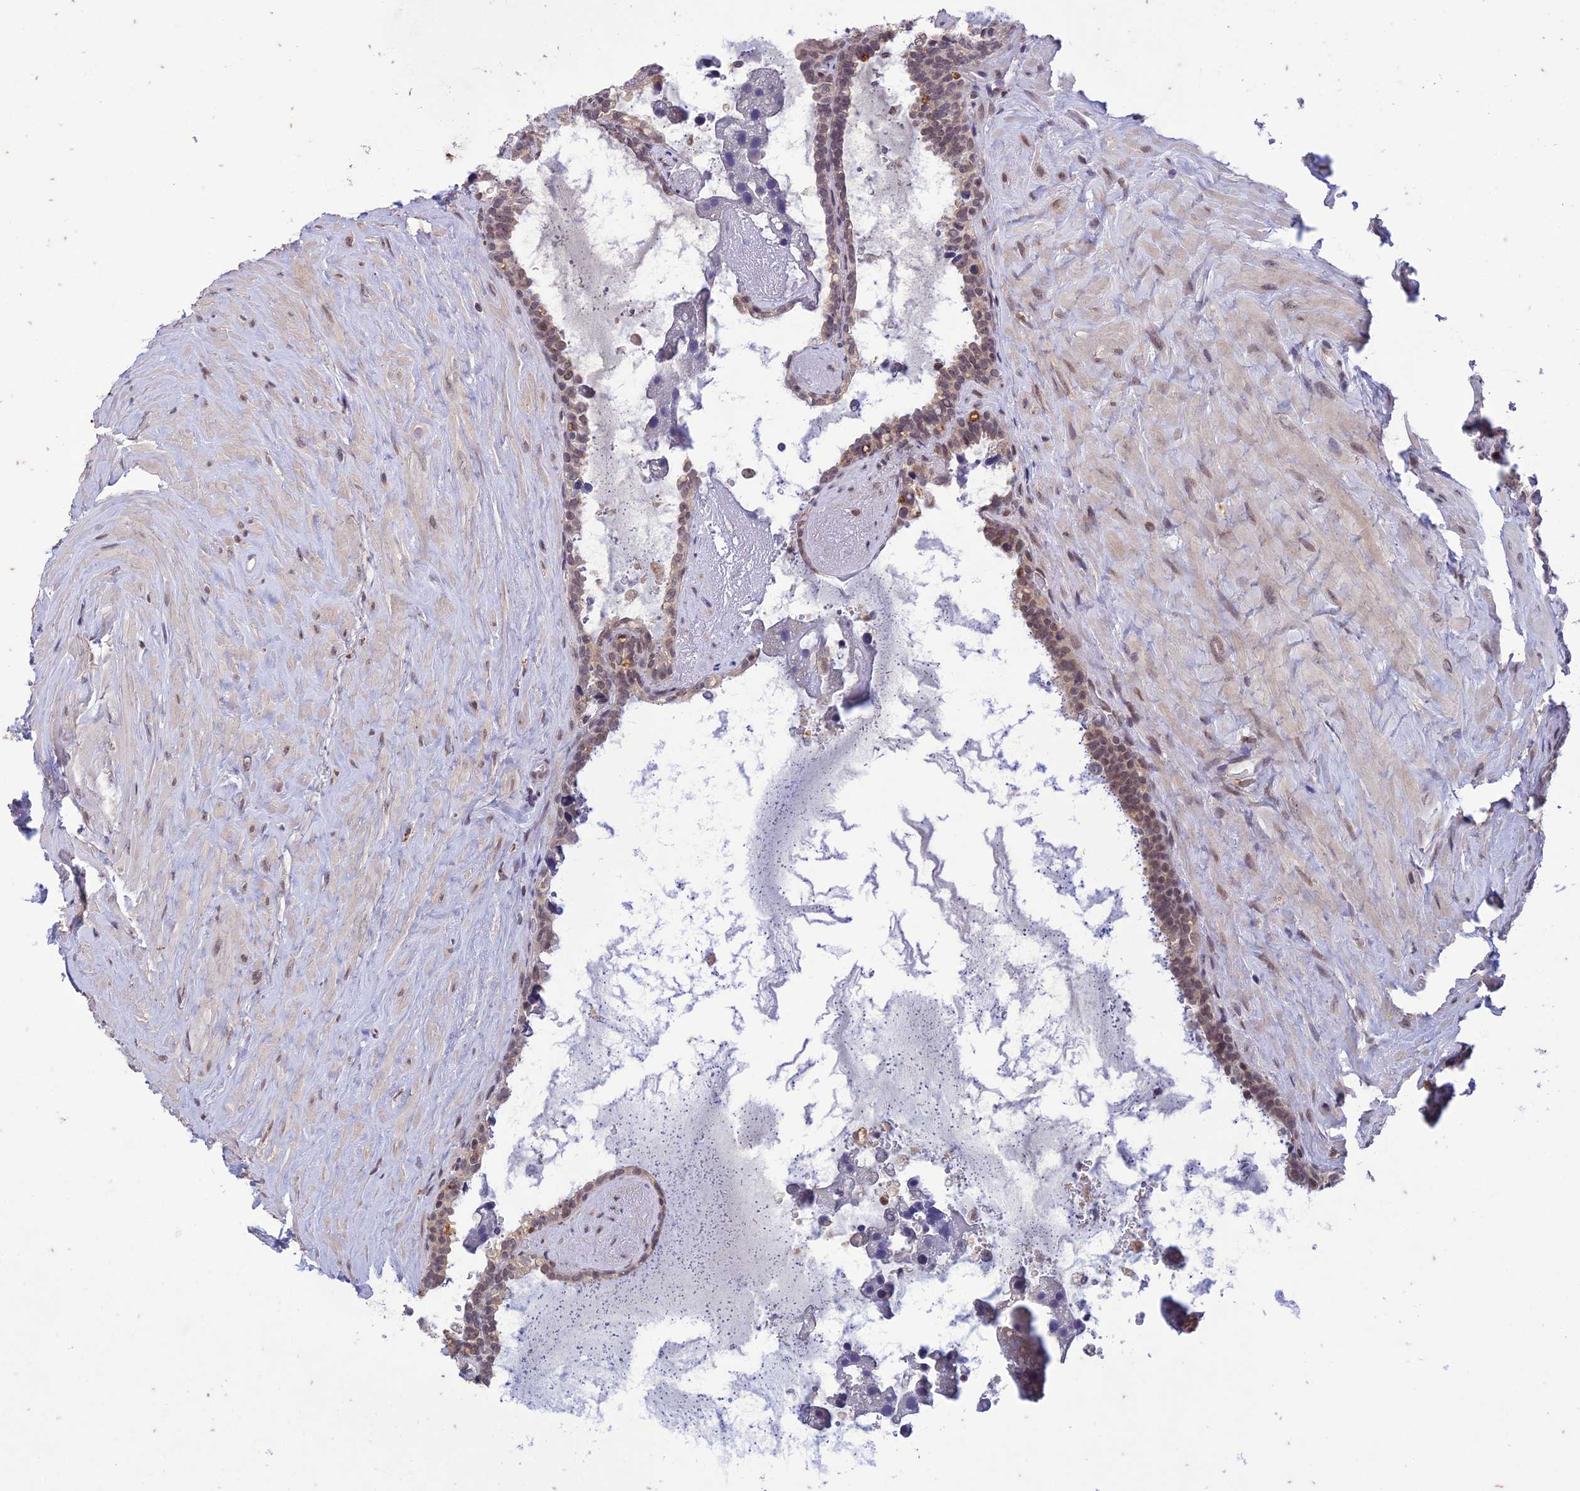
{"staining": {"intensity": "weak", "quantity": "25%-75%", "location": "nuclear"}, "tissue": "seminal vesicle", "cell_type": "Glandular cells", "image_type": "normal", "snomed": [{"axis": "morphology", "description": "Normal tissue, NOS"}, {"axis": "topography", "description": "Seminal veicle"}], "caption": "Seminal vesicle stained for a protein demonstrates weak nuclear positivity in glandular cells. Ihc stains the protein in brown and the nuclei are stained blue.", "gene": "POP4", "patient": {"sex": "male", "age": 68}}